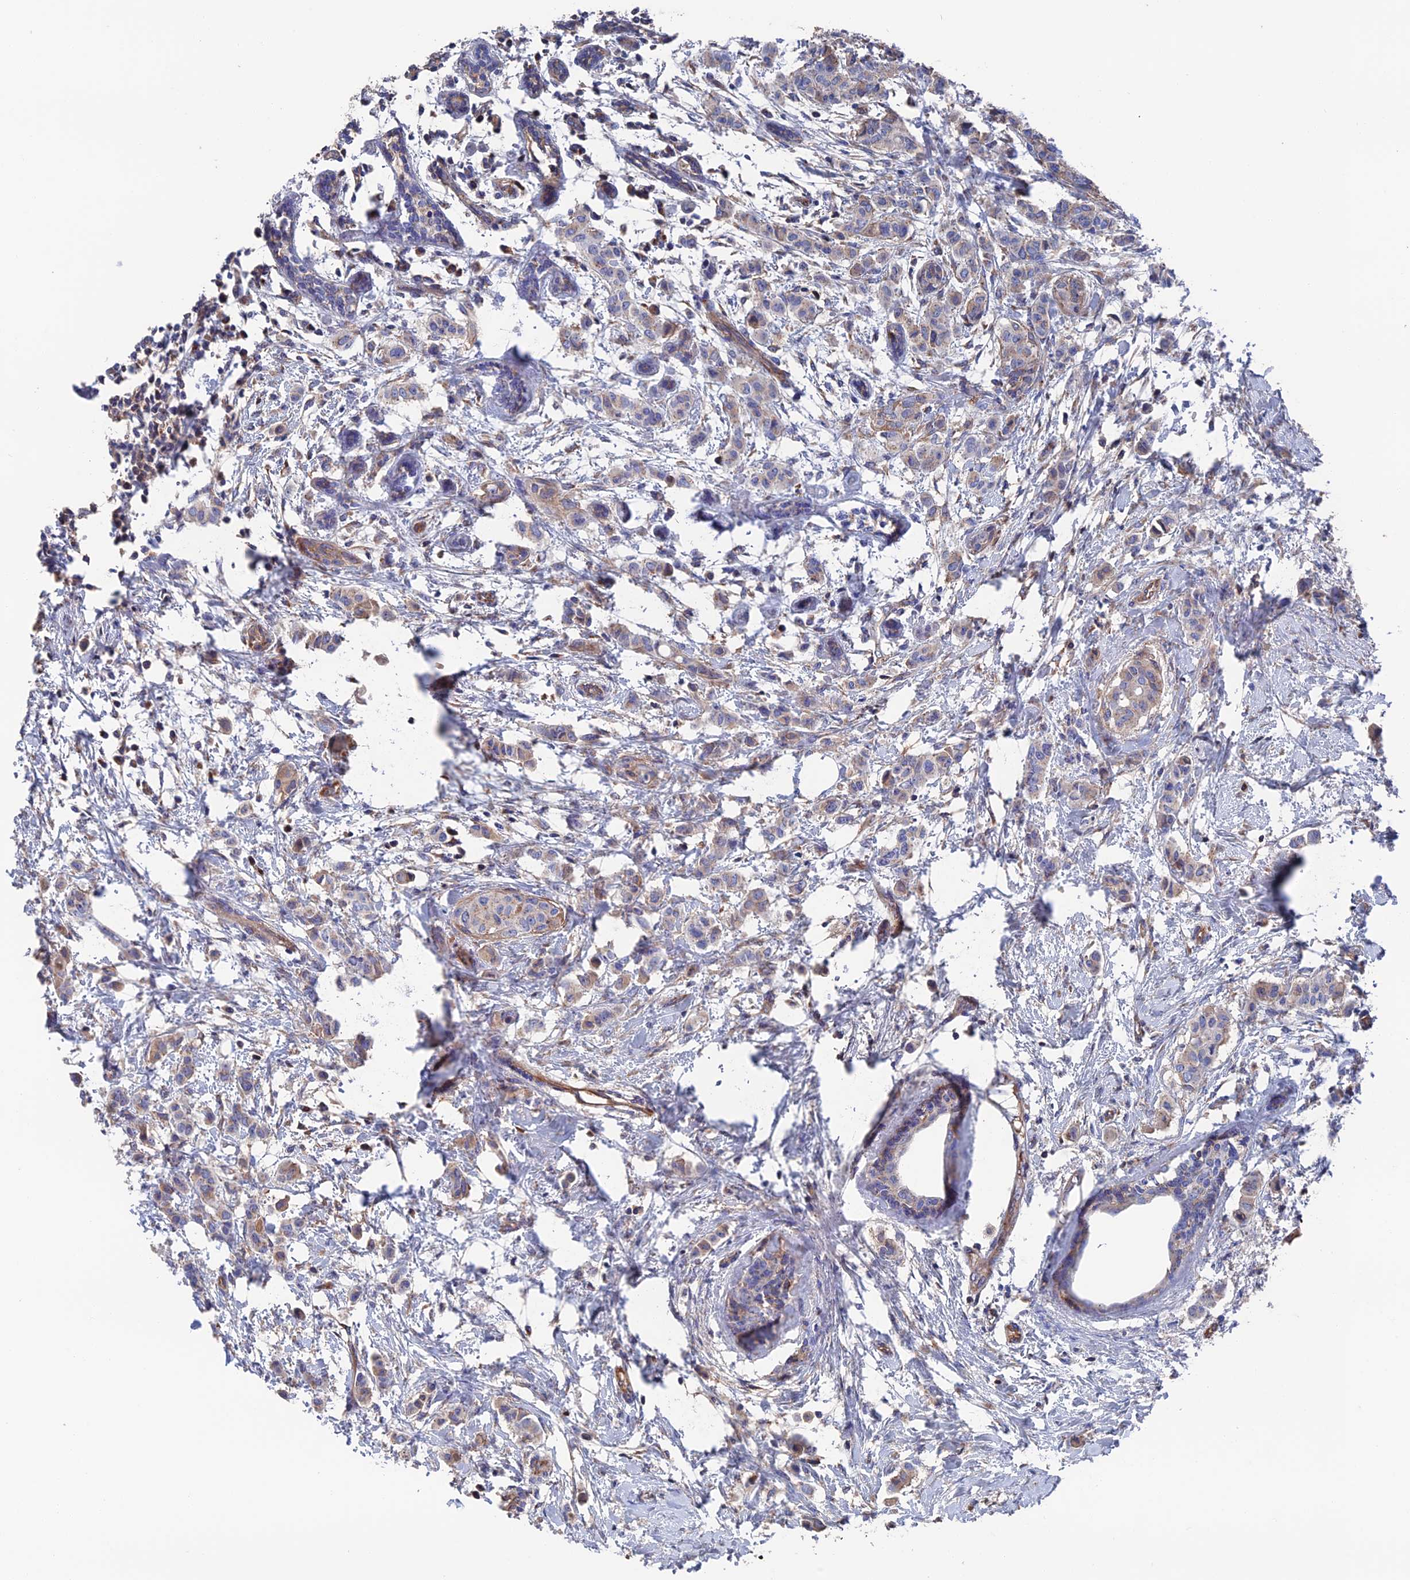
{"staining": {"intensity": "weak", "quantity": ">75%", "location": "cytoplasmic/membranous"}, "tissue": "breast cancer", "cell_type": "Tumor cells", "image_type": "cancer", "snomed": [{"axis": "morphology", "description": "Duct carcinoma"}, {"axis": "topography", "description": "Breast"}], "caption": "Immunohistochemical staining of human breast cancer (intraductal carcinoma) exhibits low levels of weak cytoplasmic/membranous protein positivity in about >75% of tumor cells. (brown staining indicates protein expression, while blue staining denotes nuclei).", "gene": "HPF1", "patient": {"sex": "female", "age": 40}}